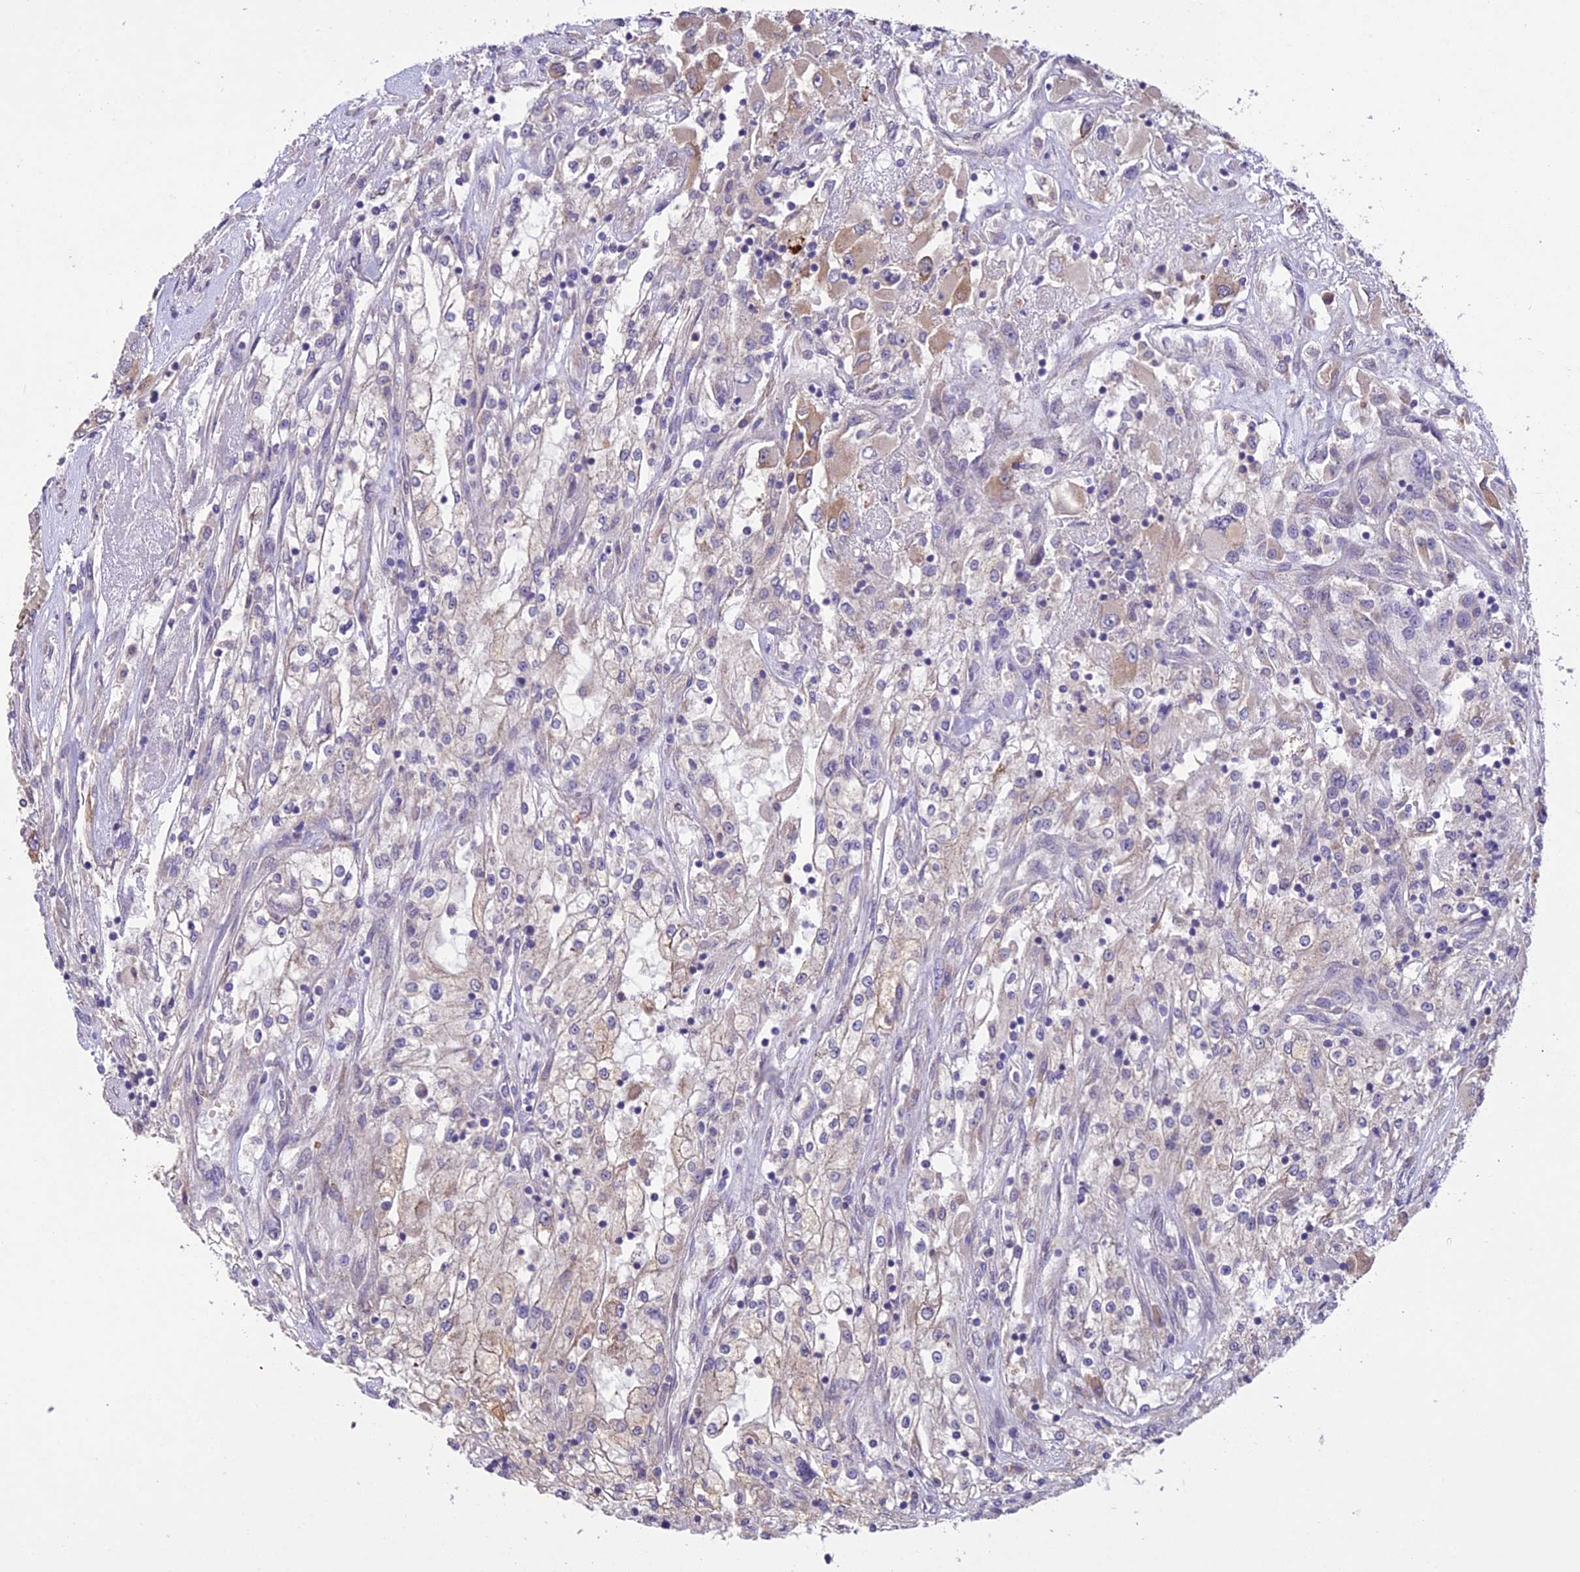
{"staining": {"intensity": "moderate", "quantity": "<25%", "location": "cytoplasmic/membranous"}, "tissue": "renal cancer", "cell_type": "Tumor cells", "image_type": "cancer", "snomed": [{"axis": "morphology", "description": "Adenocarcinoma, NOS"}, {"axis": "topography", "description": "Kidney"}], "caption": "Tumor cells reveal low levels of moderate cytoplasmic/membranous expression in approximately <25% of cells in renal cancer.", "gene": "CENPL", "patient": {"sex": "female", "age": 52}}